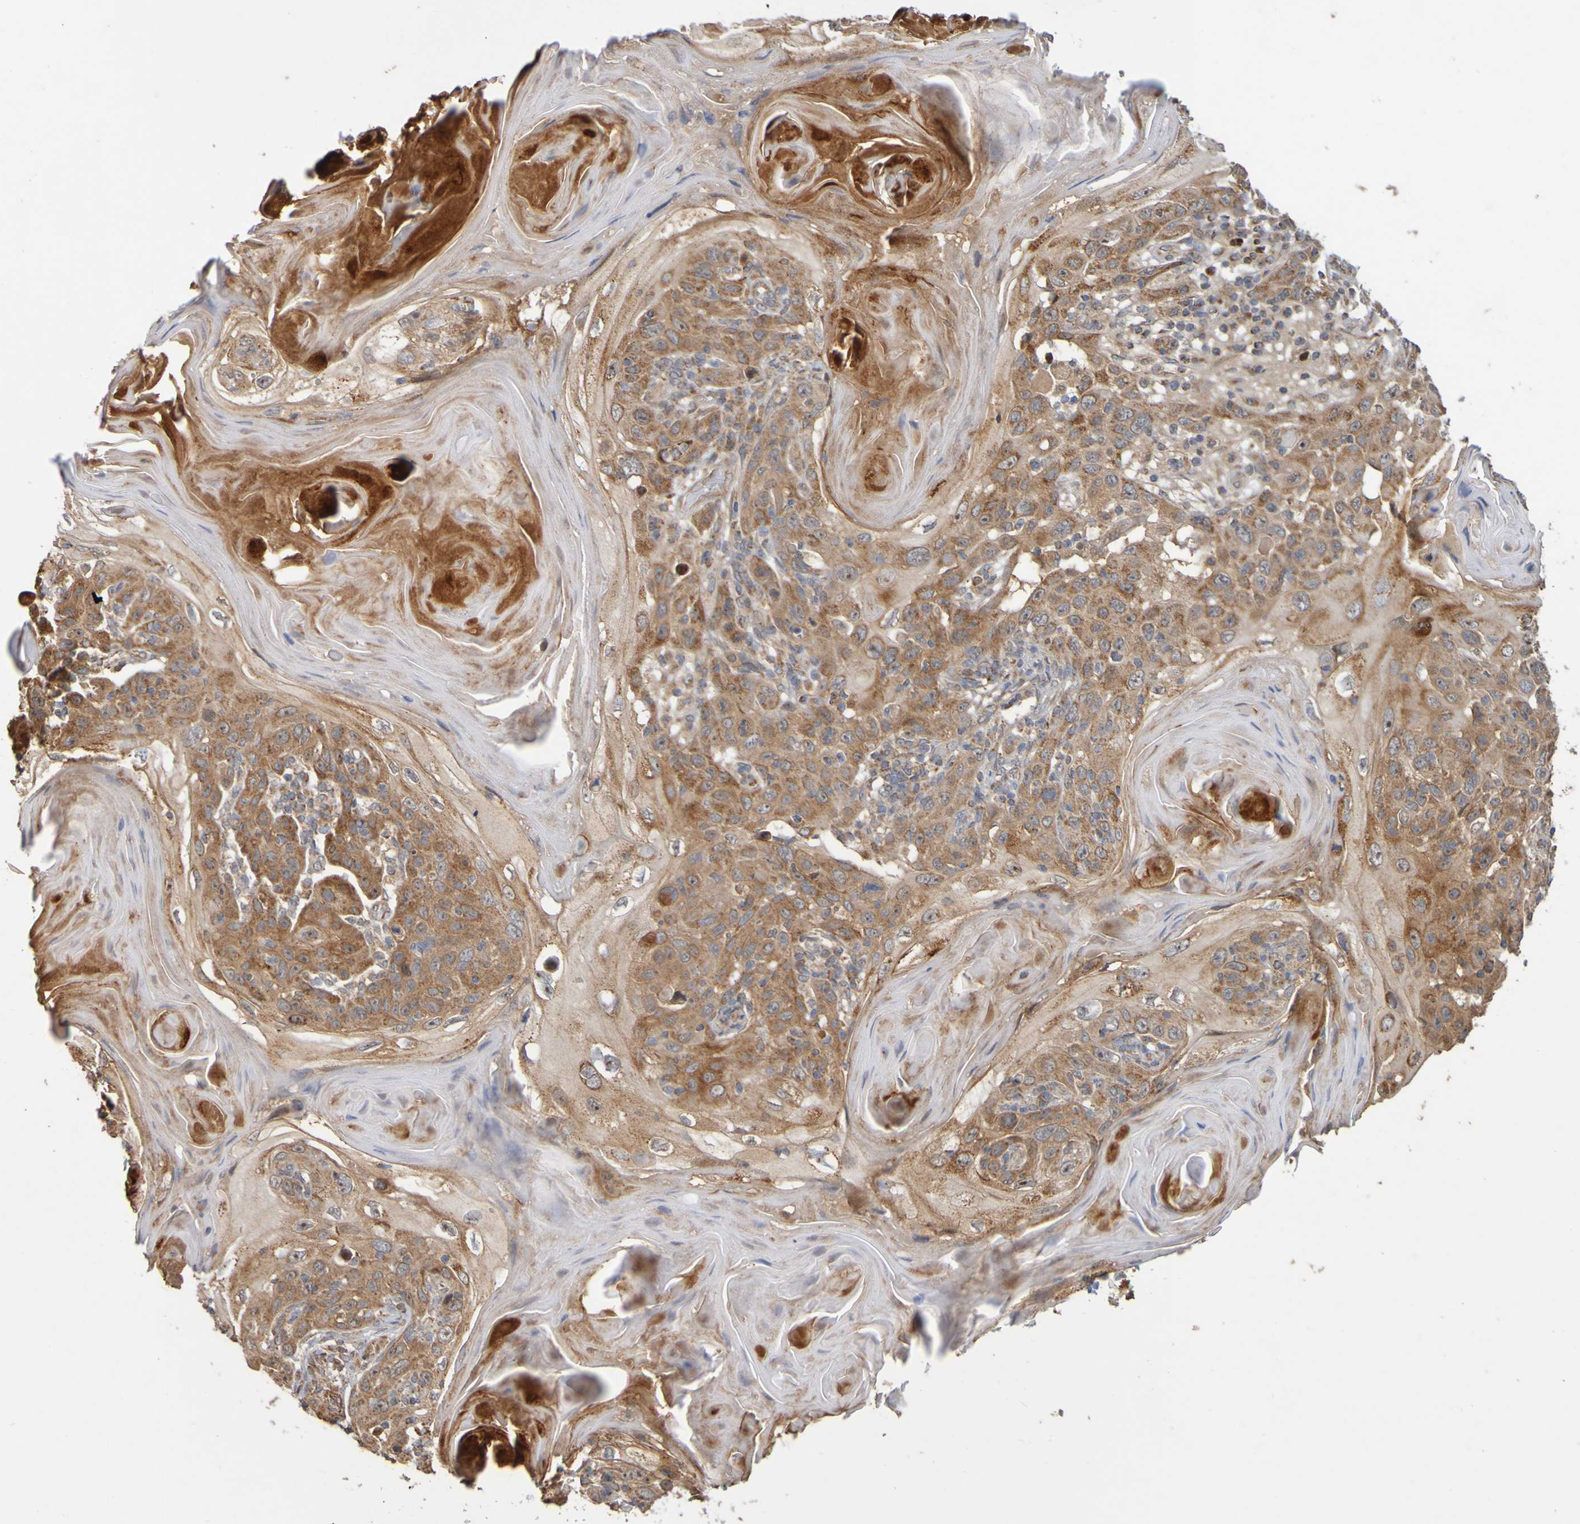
{"staining": {"intensity": "moderate", "quantity": ">75%", "location": "cytoplasmic/membranous"}, "tissue": "skin cancer", "cell_type": "Tumor cells", "image_type": "cancer", "snomed": [{"axis": "morphology", "description": "Squamous cell carcinoma, NOS"}, {"axis": "topography", "description": "Skin"}], "caption": "The histopathology image exhibits a brown stain indicating the presence of a protein in the cytoplasmic/membranous of tumor cells in skin squamous cell carcinoma.", "gene": "TMBIM1", "patient": {"sex": "female", "age": 88}}